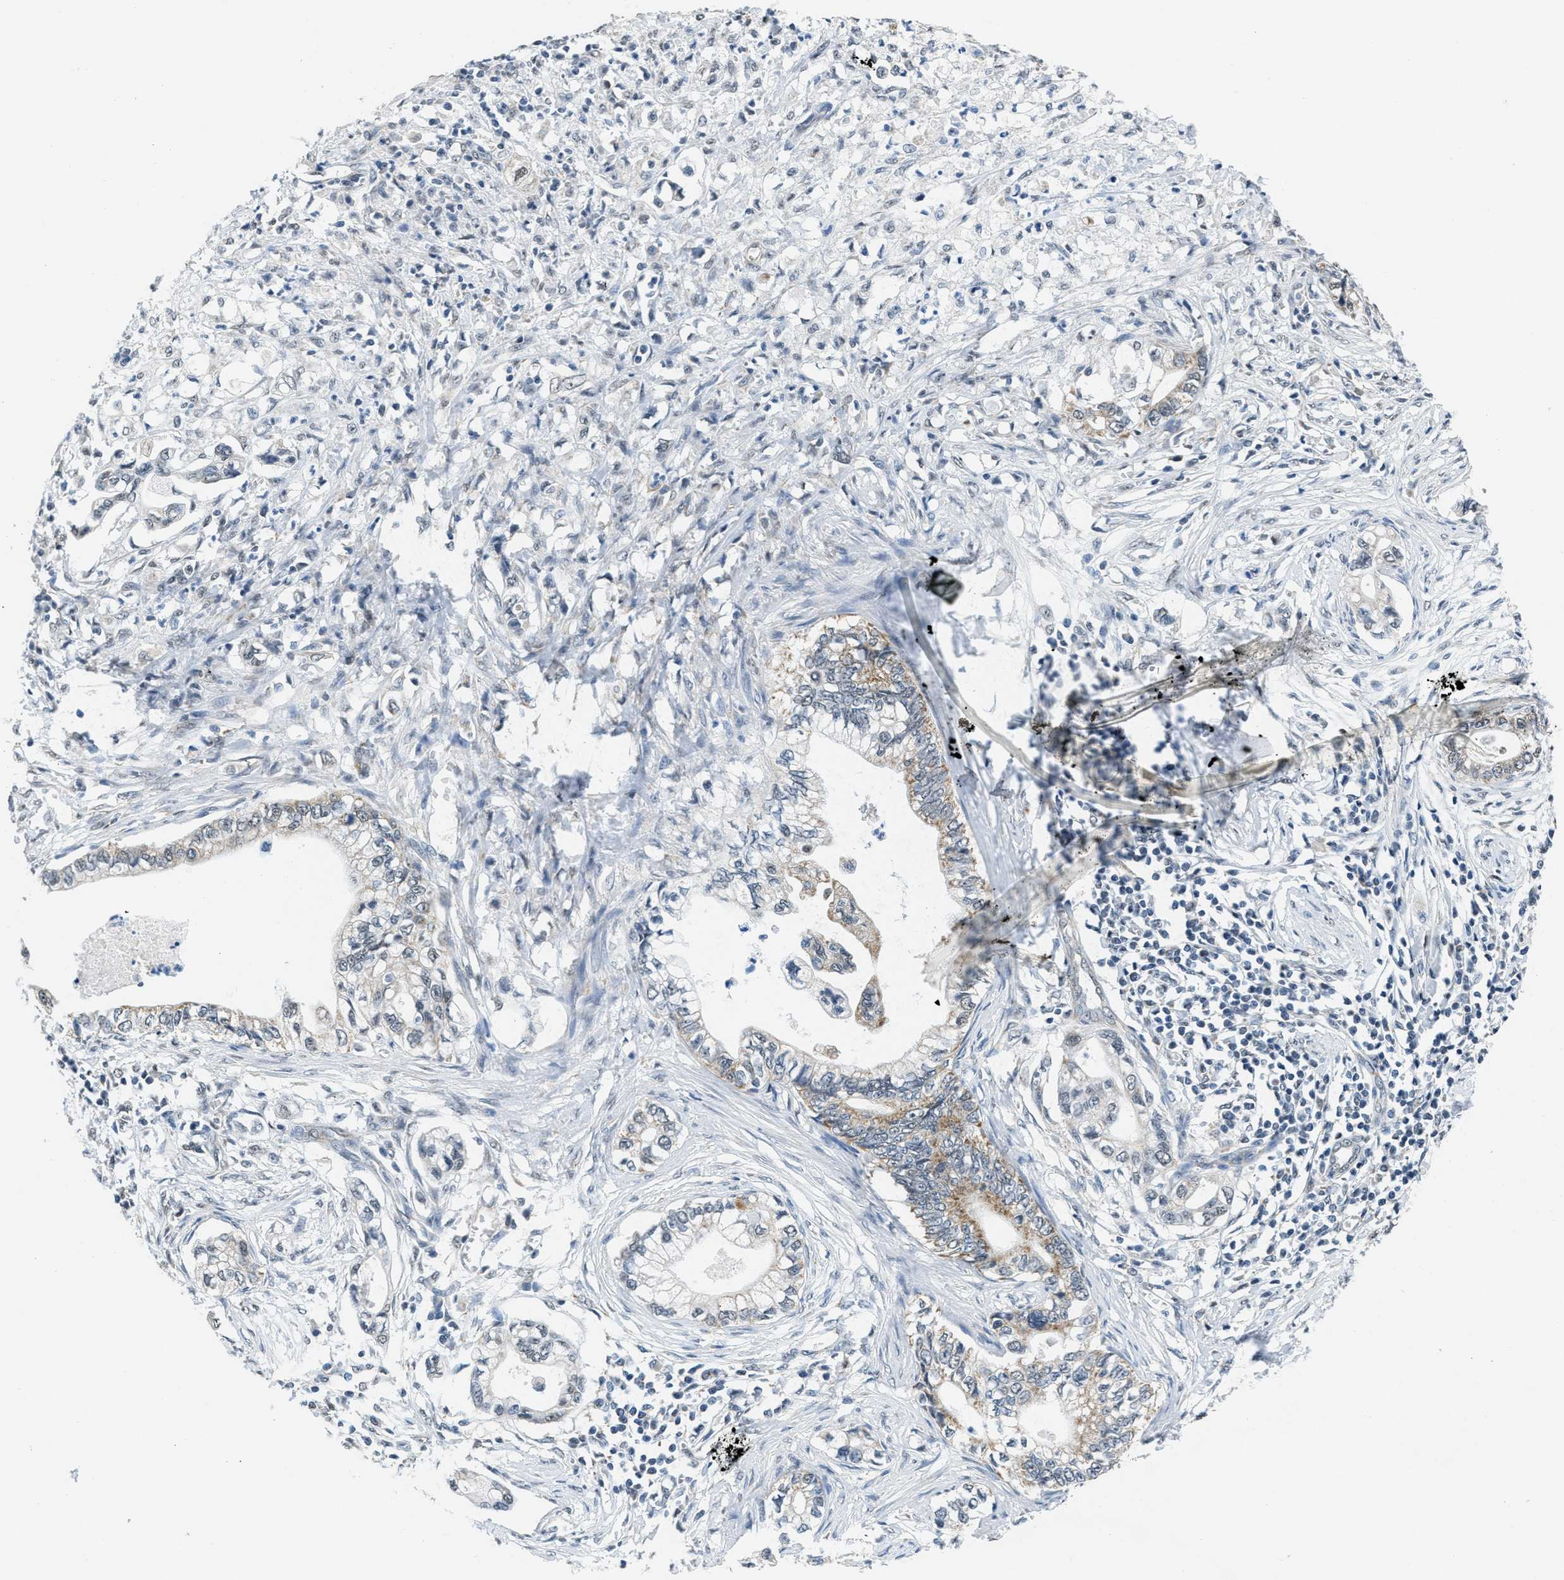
{"staining": {"intensity": "moderate", "quantity": "<25%", "location": "cytoplasmic/membranous"}, "tissue": "pancreatic cancer", "cell_type": "Tumor cells", "image_type": "cancer", "snomed": [{"axis": "morphology", "description": "Adenocarcinoma, NOS"}, {"axis": "topography", "description": "Pancreas"}], "caption": "An image of pancreatic cancer (adenocarcinoma) stained for a protein displays moderate cytoplasmic/membranous brown staining in tumor cells. The protein of interest is shown in brown color, while the nuclei are stained blue.", "gene": "TOMM70", "patient": {"sex": "male", "age": 56}}